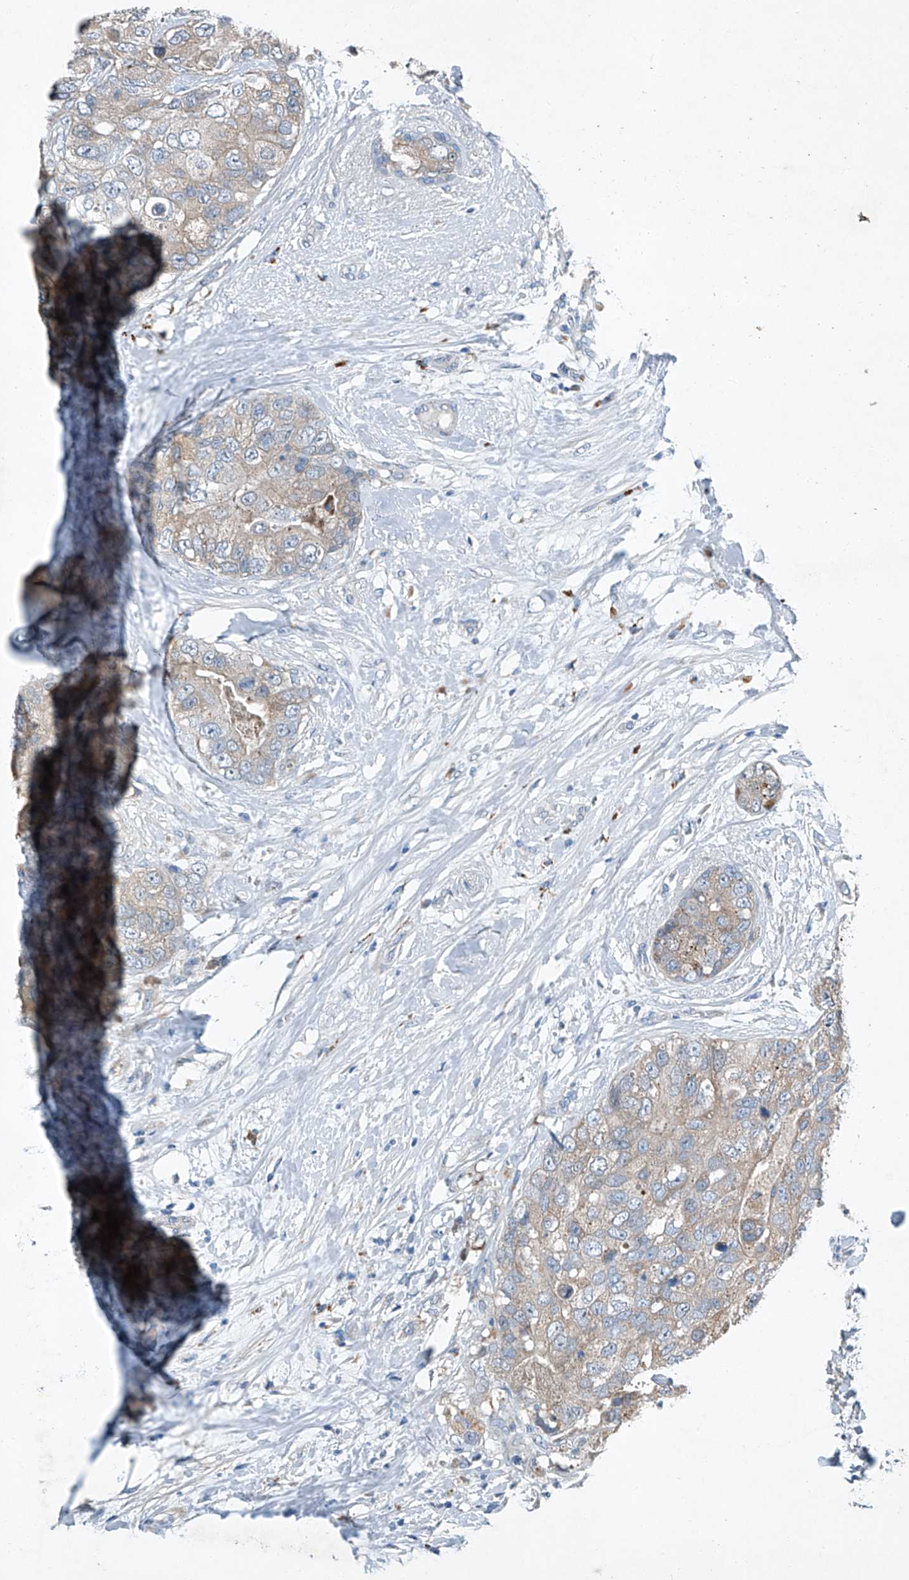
{"staining": {"intensity": "weak", "quantity": "25%-75%", "location": "cytoplasmic/membranous"}, "tissue": "breast cancer", "cell_type": "Tumor cells", "image_type": "cancer", "snomed": [{"axis": "morphology", "description": "Duct carcinoma"}, {"axis": "topography", "description": "Breast"}], "caption": "A photomicrograph of human infiltrating ductal carcinoma (breast) stained for a protein displays weak cytoplasmic/membranous brown staining in tumor cells. Using DAB (brown) and hematoxylin (blue) stains, captured at high magnification using brightfield microscopy.", "gene": "MDGA1", "patient": {"sex": "female", "age": 62}}